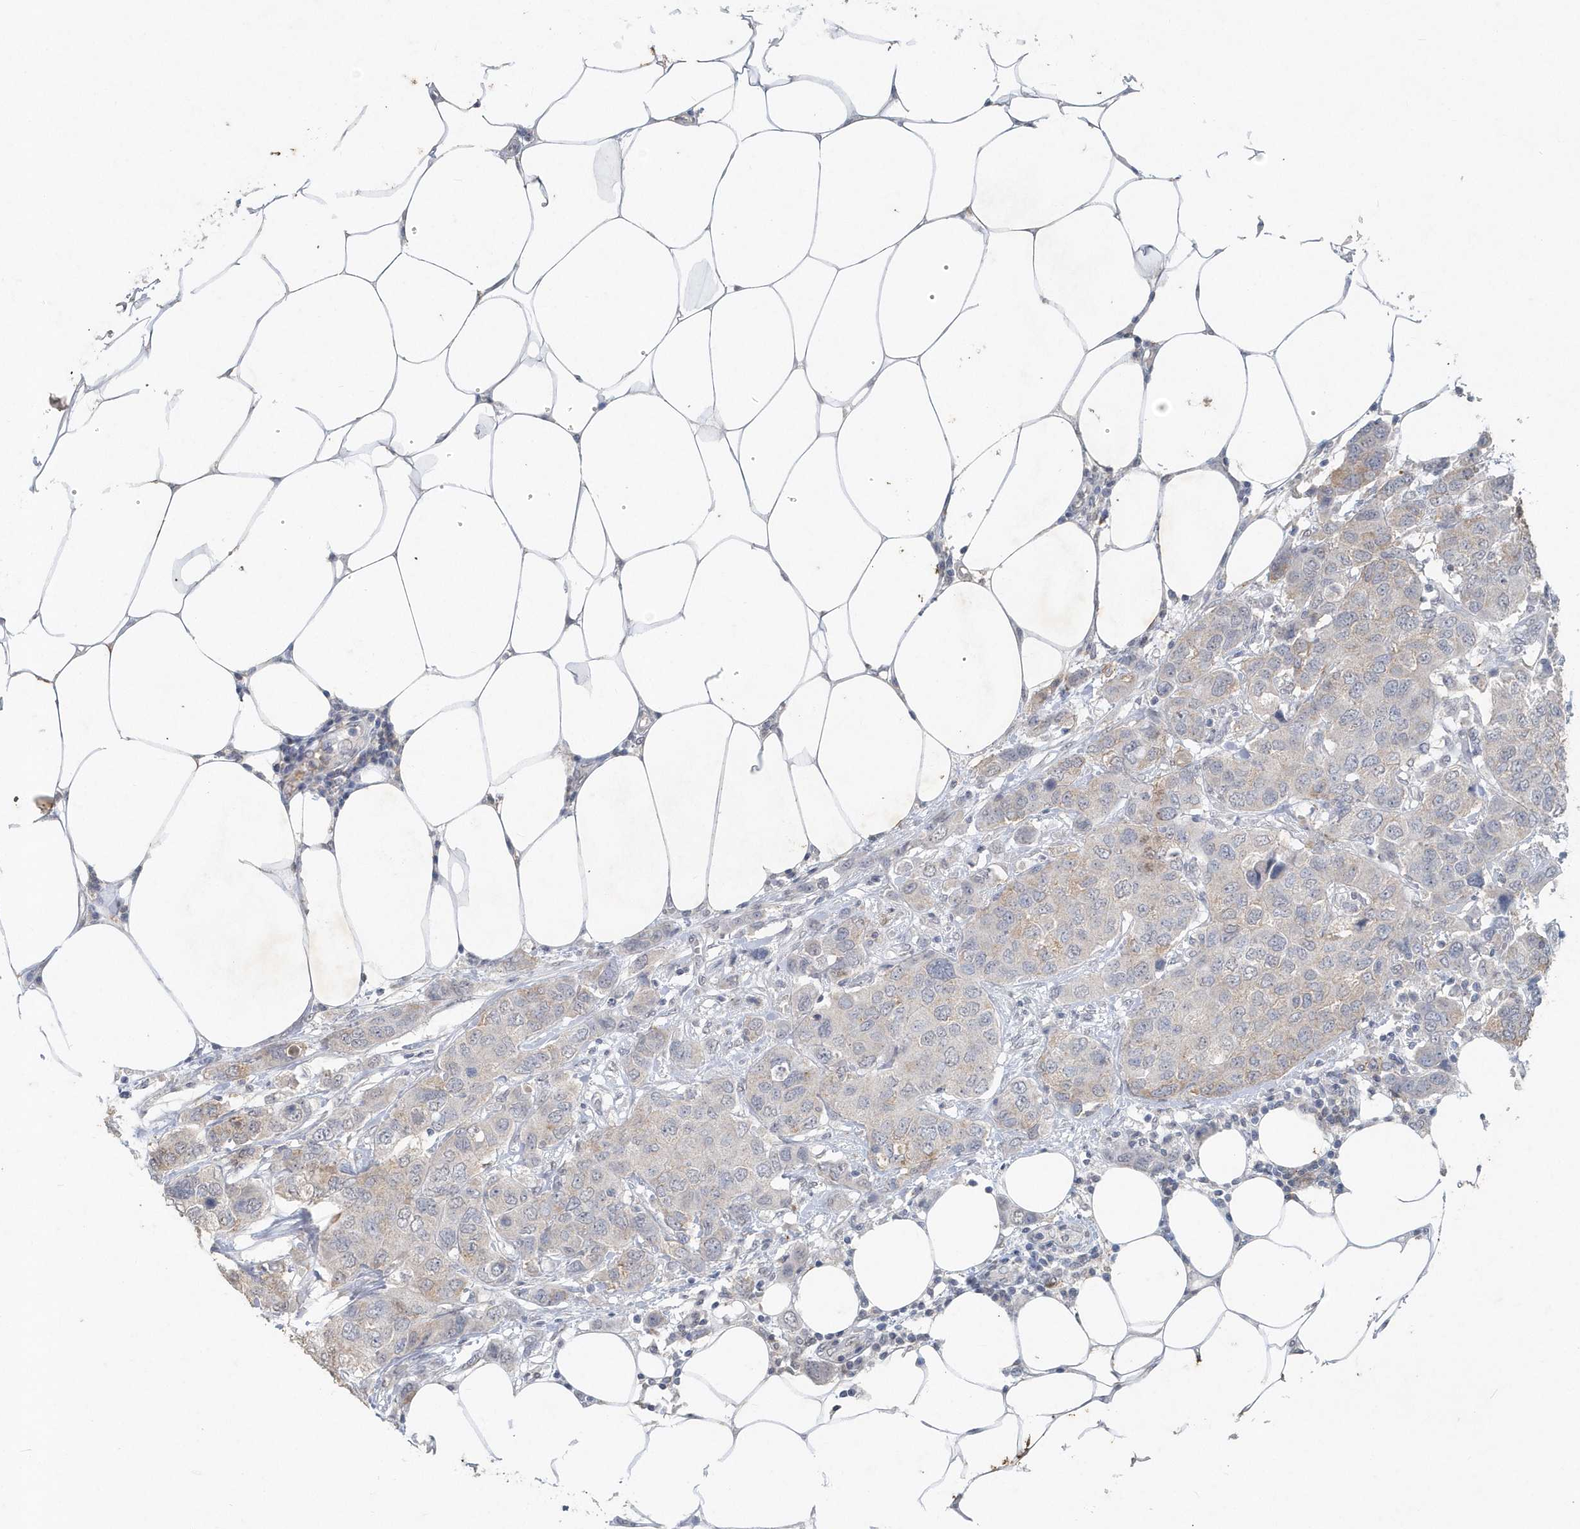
{"staining": {"intensity": "negative", "quantity": "none", "location": "none"}, "tissue": "breast cancer", "cell_type": "Tumor cells", "image_type": "cancer", "snomed": [{"axis": "morphology", "description": "Duct carcinoma"}, {"axis": "topography", "description": "Breast"}], "caption": "Protein analysis of intraductal carcinoma (breast) exhibits no significant staining in tumor cells. (Stains: DAB (3,3'-diaminobenzidine) immunohistochemistry with hematoxylin counter stain, Microscopy: brightfield microscopy at high magnification).", "gene": "PDCD1", "patient": {"sex": "female", "age": 50}}